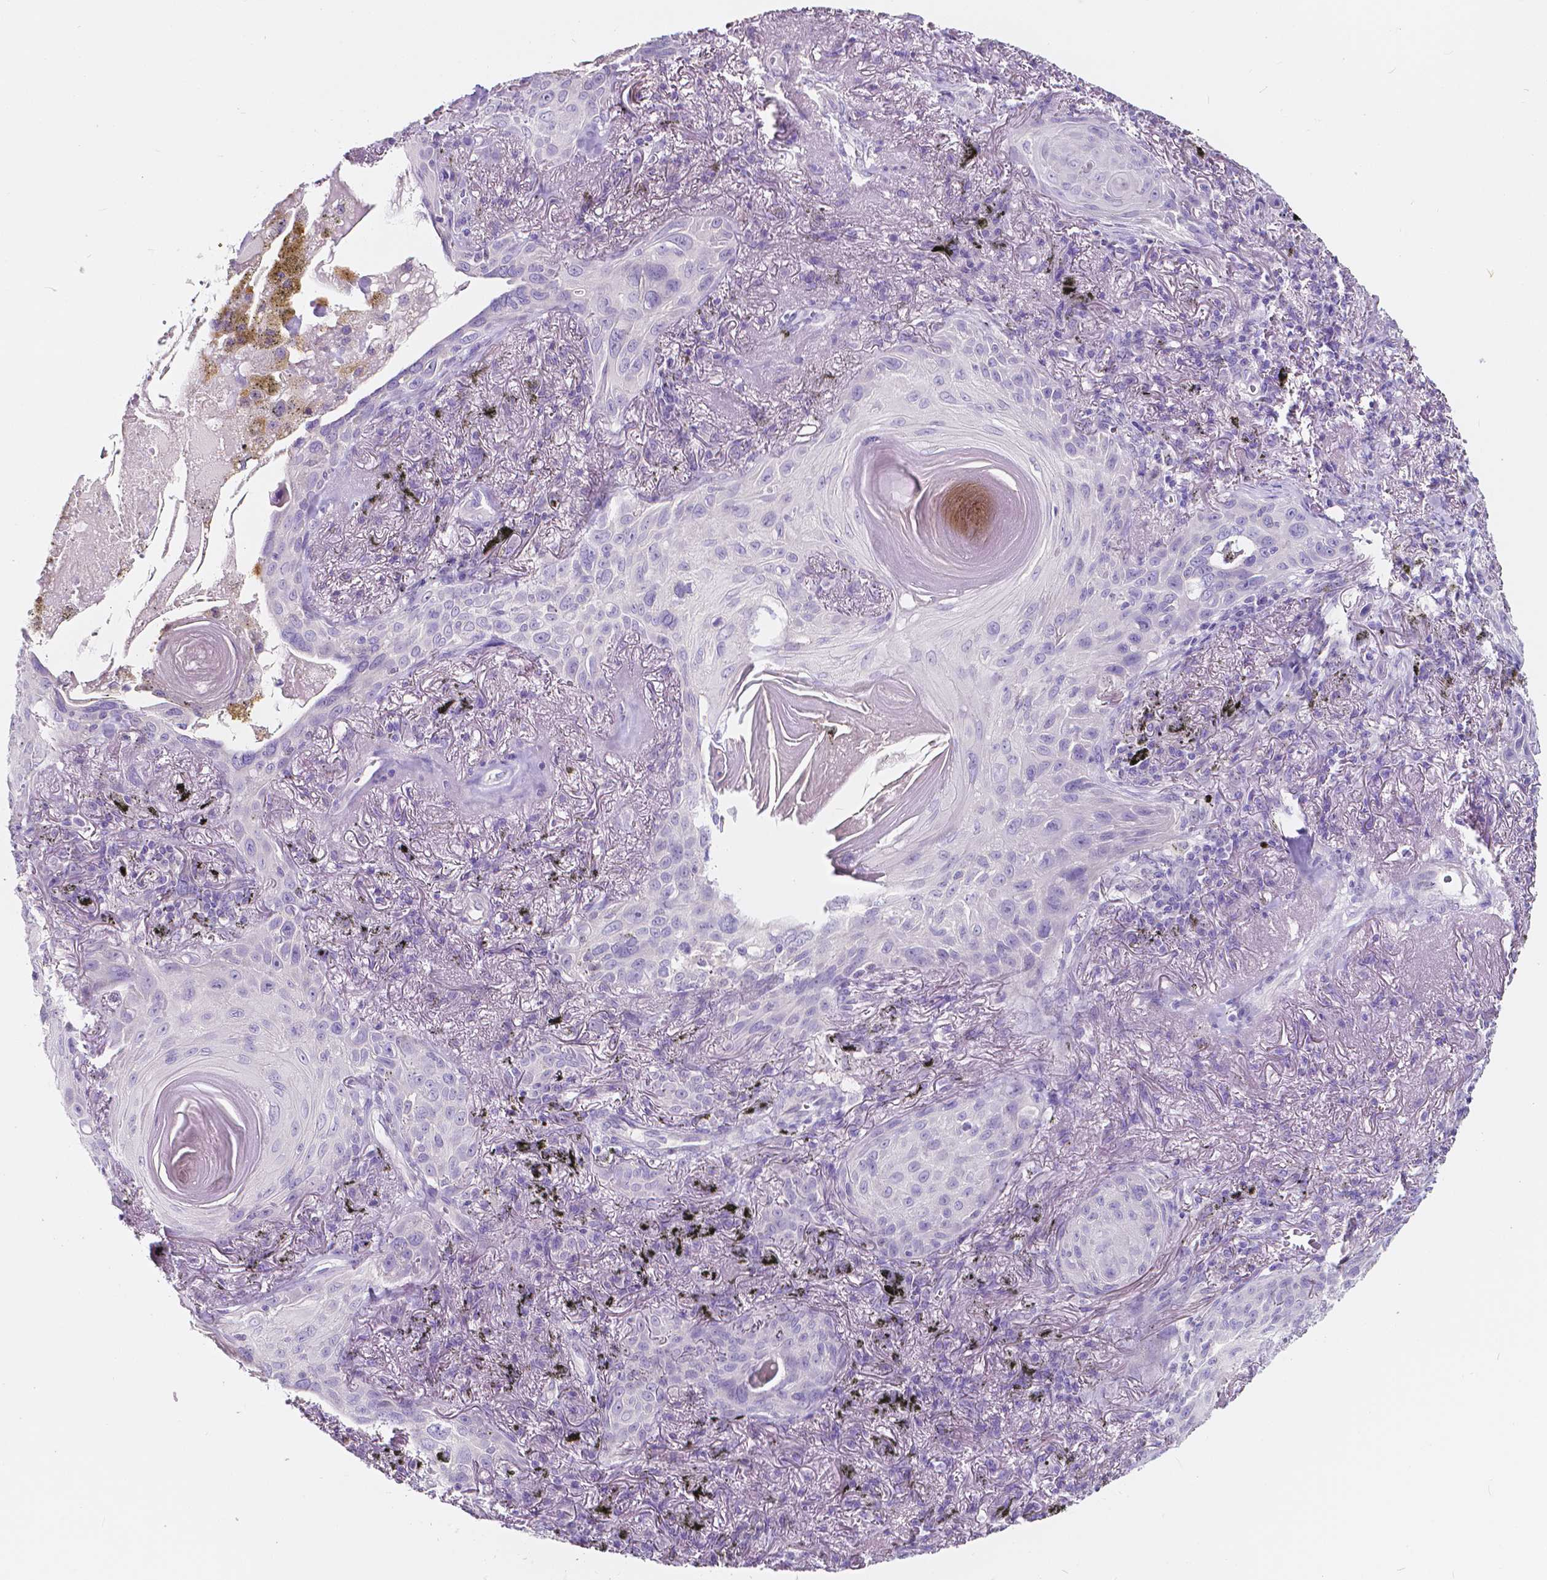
{"staining": {"intensity": "negative", "quantity": "none", "location": "none"}, "tissue": "lung cancer", "cell_type": "Tumor cells", "image_type": "cancer", "snomed": [{"axis": "morphology", "description": "Squamous cell carcinoma, NOS"}, {"axis": "topography", "description": "Lung"}], "caption": "Immunohistochemistry (IHC) of human lung cancer (squamous cell carcinoma) reveals no expression in tumor cells.", "gene": "CLSTN2", "patient": {"sex": "male", "age": 79}}